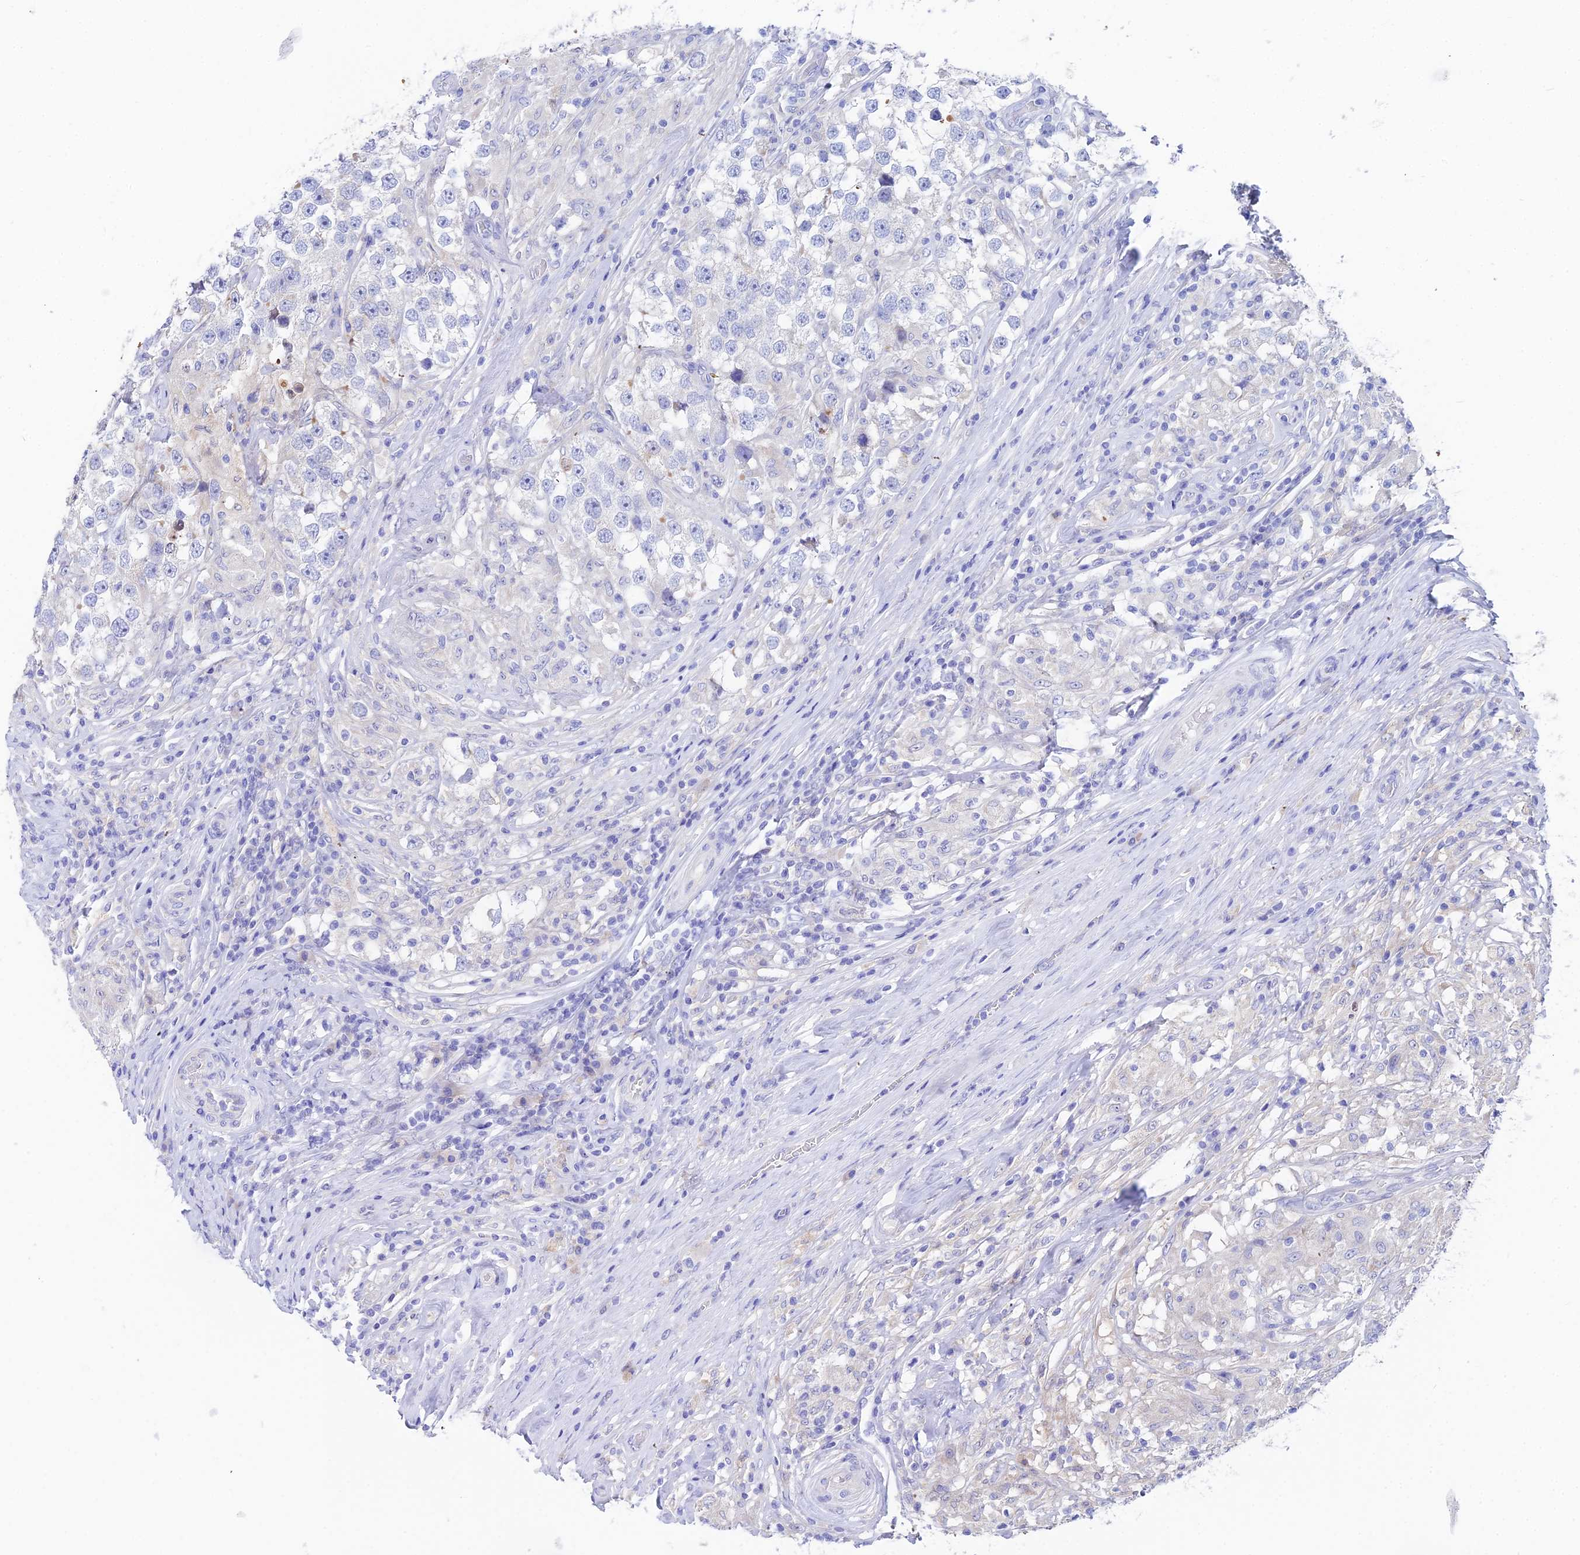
{"staining": {"intensity": "negative", "quantity": "none", "location": "none"}, "tissue": "testis cancer", "cell_type": "Tumor cells", "image_type": "cancer", "snomed": [{"axis": "morphology", "description": "Seminoma, NOS"}, {"axis": "topography", "description": "Testis"}], "caption": "Tumor cells show no significant protein positivity in seminoma (testis). Brightfield microscopy of IHC stained with DAB (brown) and hematoxylin (blue), captured at high magnification.", "gene": "CEP41", "patient": {"sex": "male", "age": 46}}